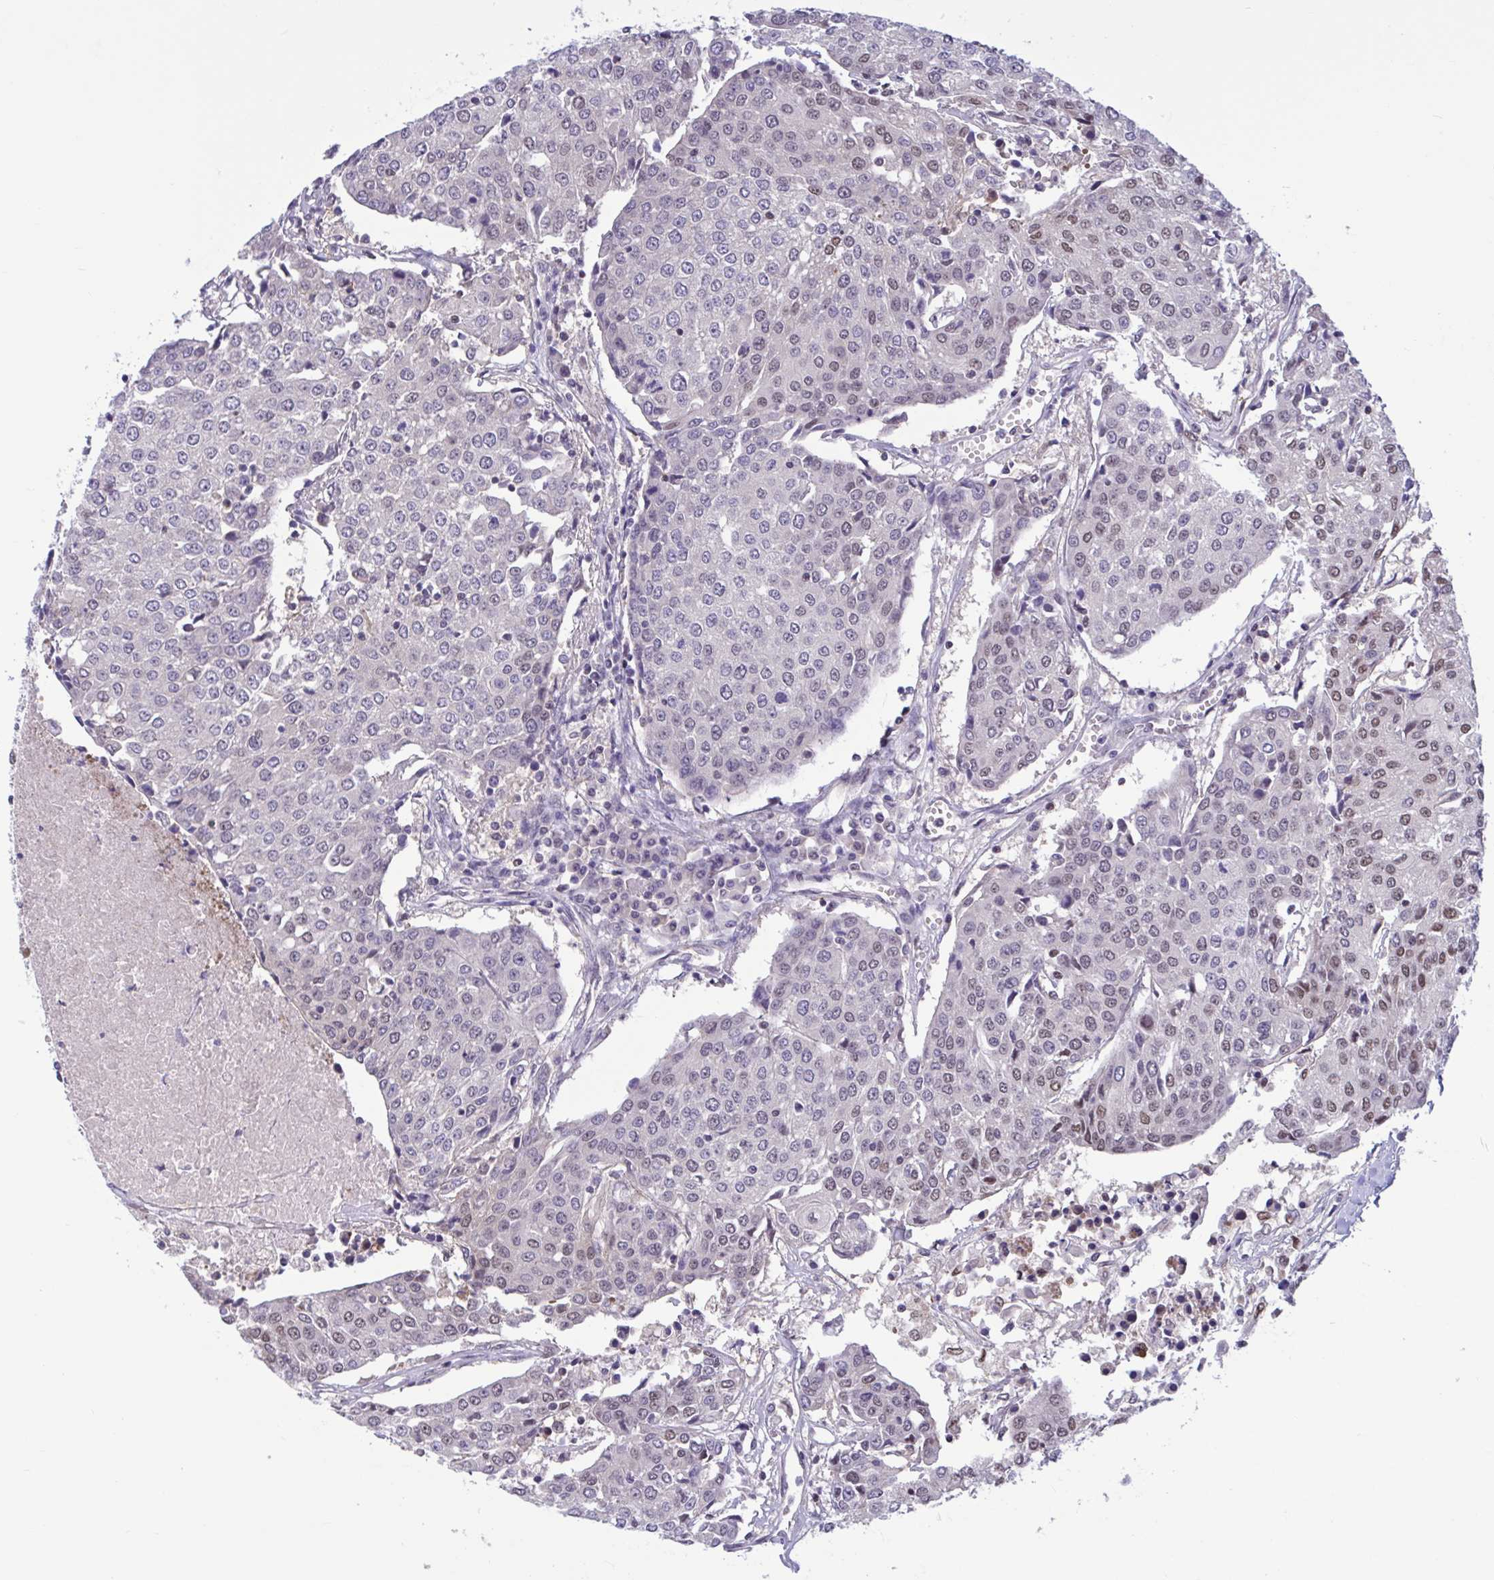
{"staining": {"intensity": "weak", "quantity": "<25%", "location": "nuclear"}, "tissue": "urothelial cancer", "cell_type": "Tumor cells", "image_type": "cancer", "snomed": [{"axis": "morphology", "description": "Urothelial carcinoma, High grade"}, {"axis": "topography", "description": "Urinary bladder"}], "caption": "This is a image of IHC staining of high-grade urothelial carcinoma, which shows no positivity in tumor cells.", "gene": "RBL1", "patient": {"sex": "female", "age": 85}}